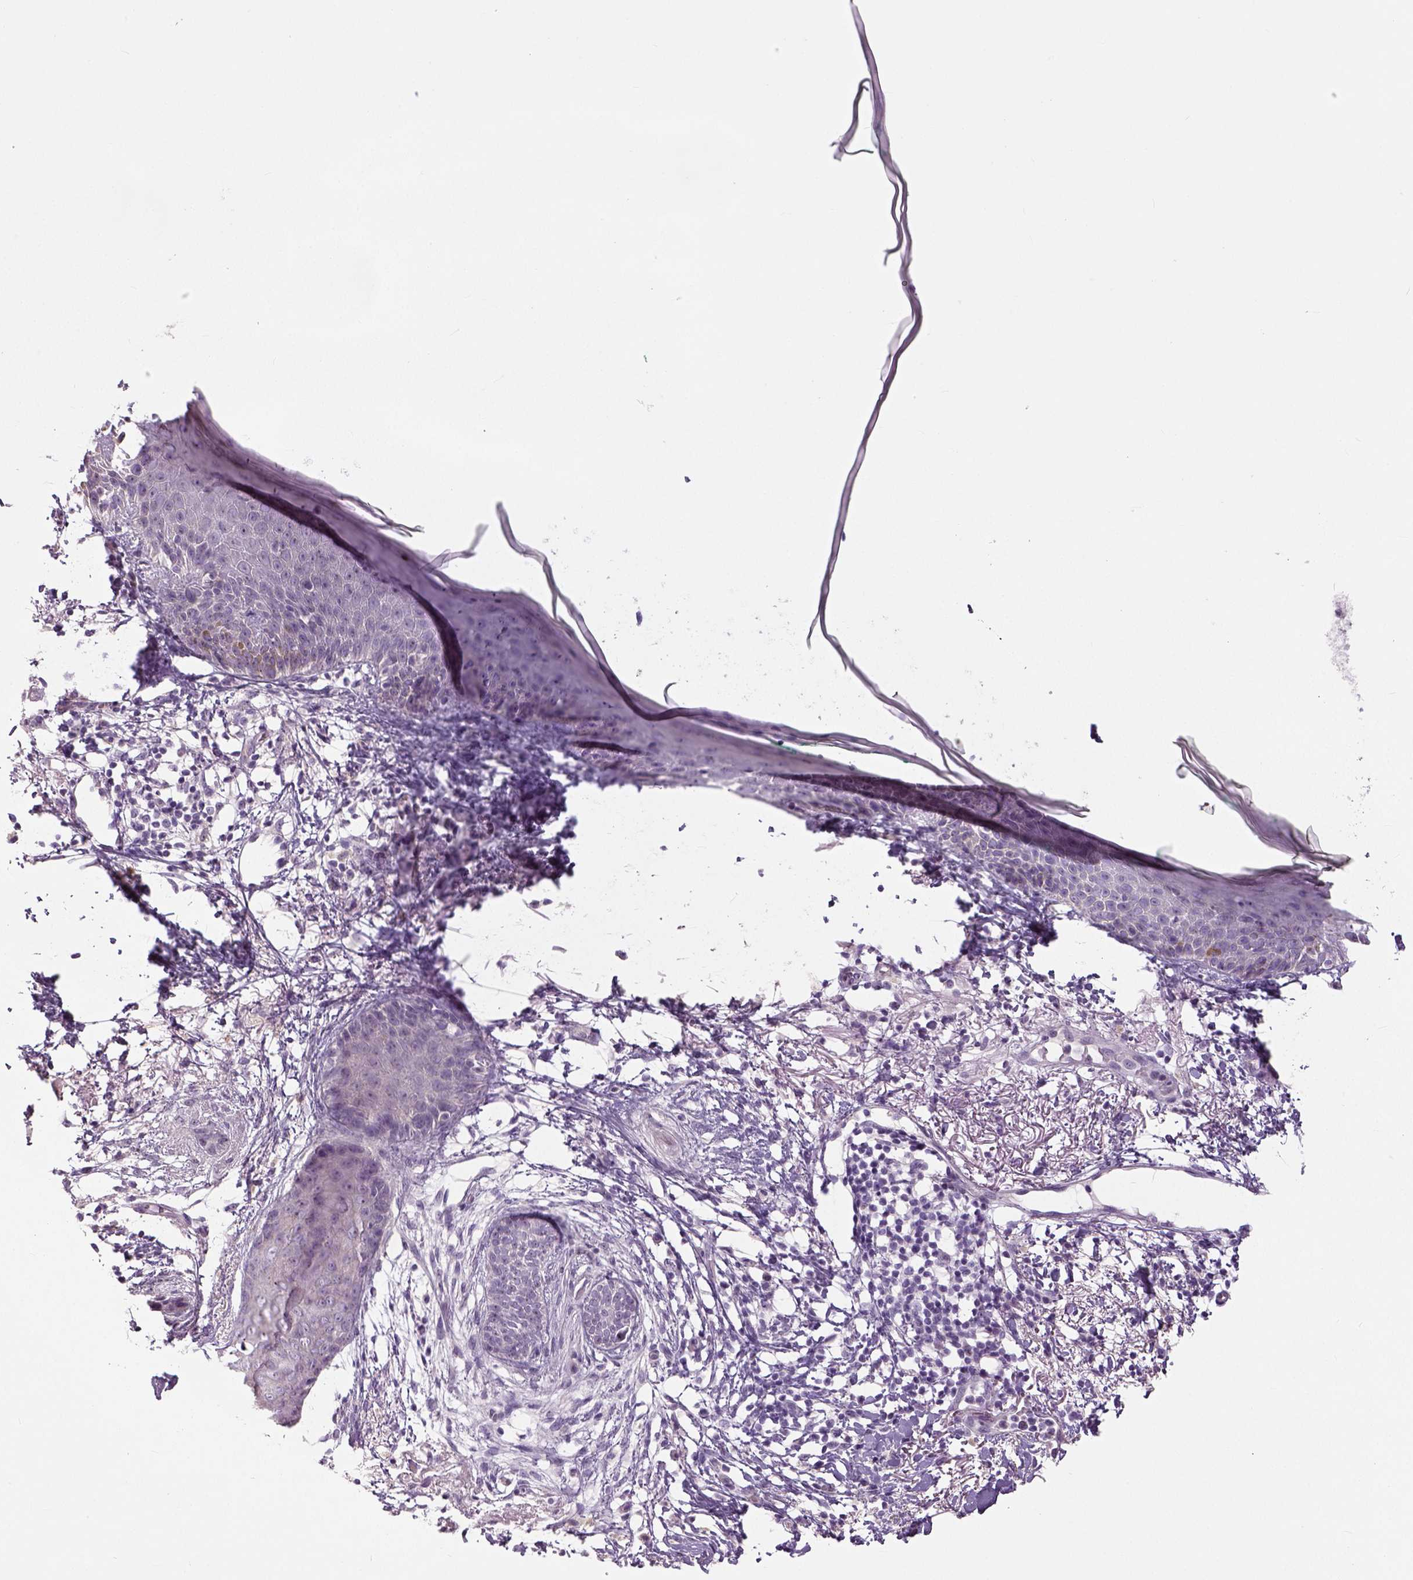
{"staining": {"intensity": "negative", "quantity": "none", "location": "none"}, "tissue": "skin cancer", "cell_type": "Tumor cells", "image_type": "cancer", "snomed": [{"axis": "morphology", "description": "Normal tissue, NOS"}, {"axis": "morphology", "description": "Basal cell carcinoma"}, {"axis": "topography", "description": "Skin"}], "caption": "There is no significant expression in tumor cells of skin basal cell carcinoma.", "gene": "NECAB1", "patient": {"sex": "male", "age": 84}}